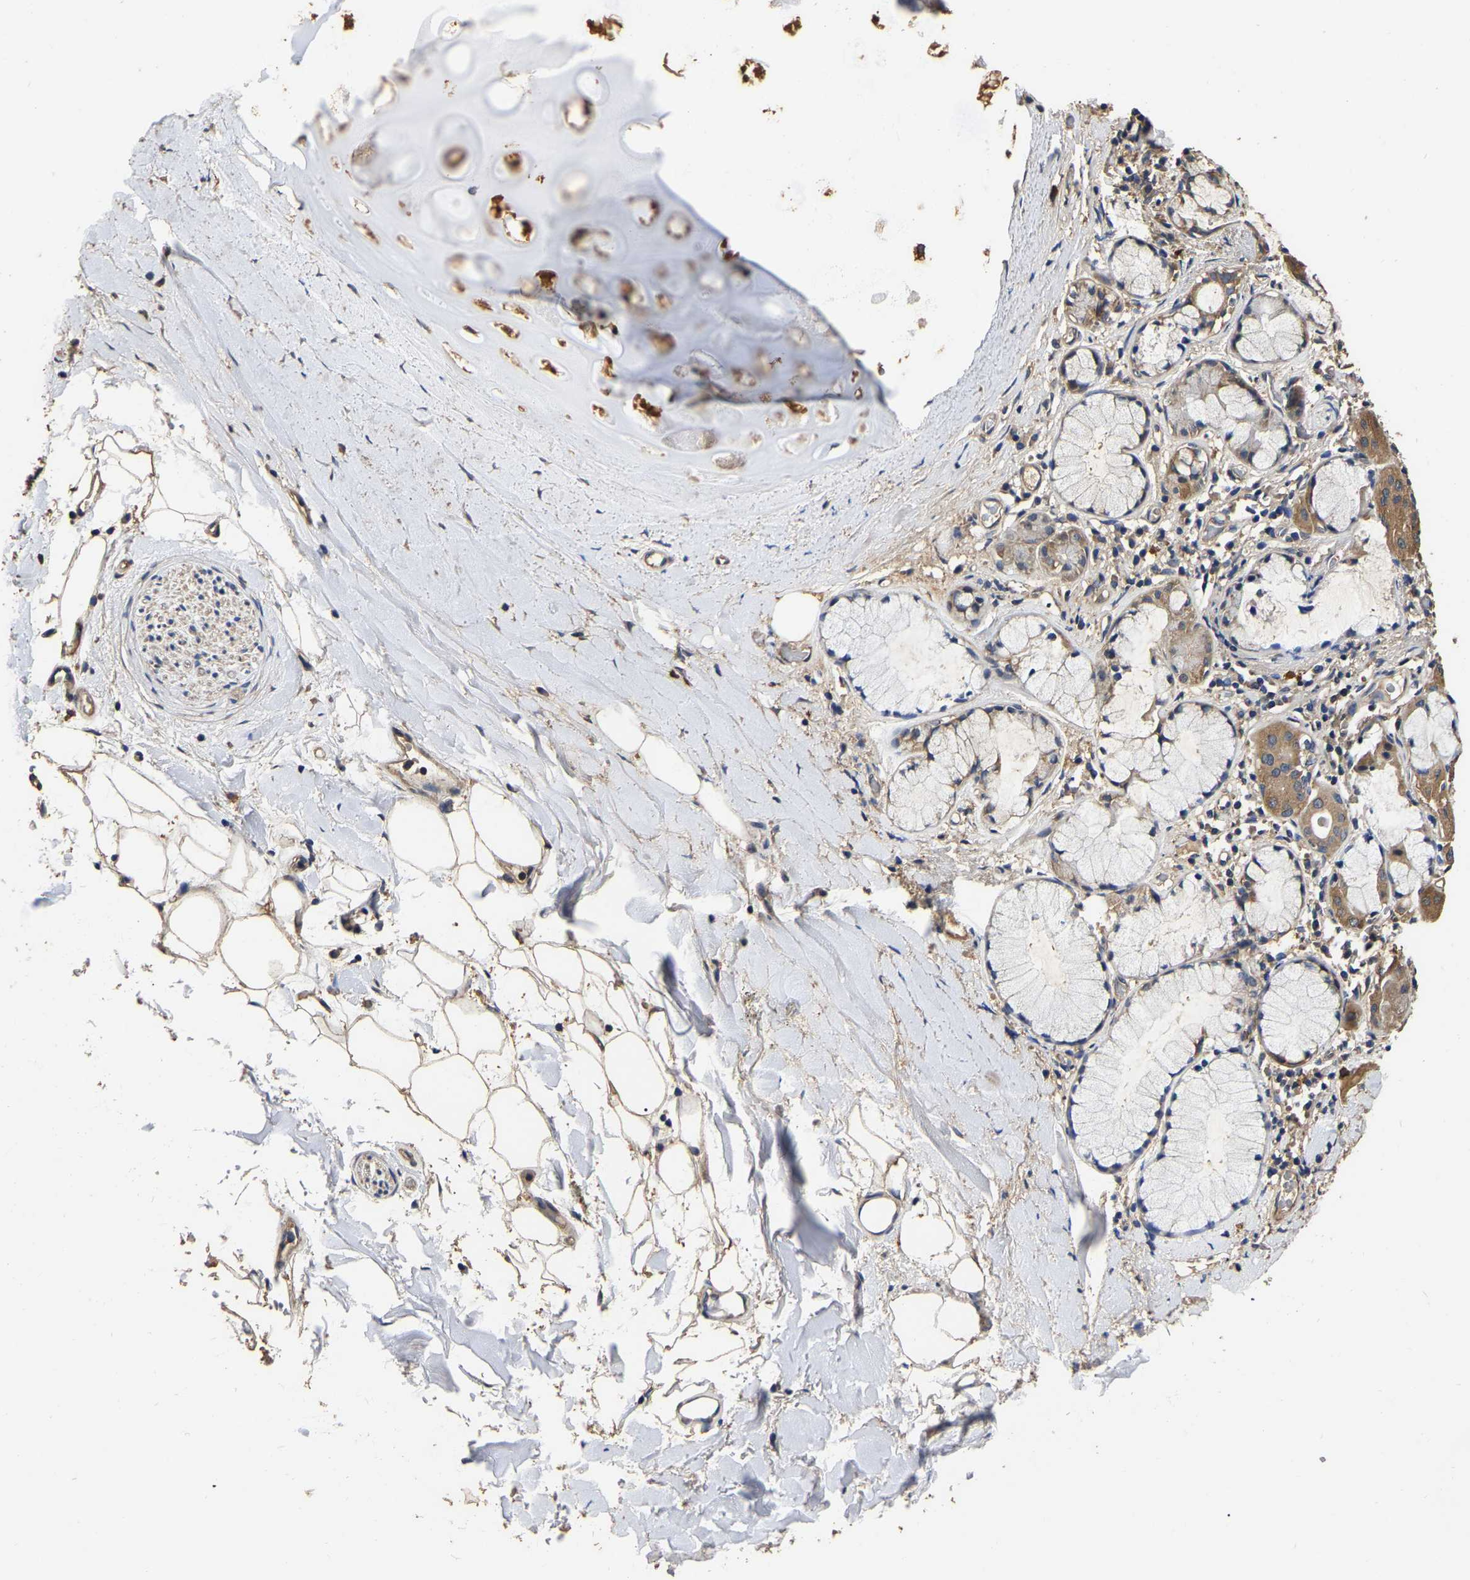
{"staining": {"intensity": "moderate", "quantity": ">75%", "location": "cytoplasmic/membranous"}, "tissue": "bronchus", "cell_type": "Respiratory epithelial cells", "image_type": "normal", "snomed": [{"axis": "morphology", "description": "Normal tissue, NOS"}, {"axis": "morphology", "description": "Inflammation, NOS"}, {"axis": "topography", "description": "Cartilage tissue"}, {"axis": "topography", "description": "Bronchus"}], "caption": "Immunohistochemical staining of normal bronchus reveals >75% levels of moderate cytoplasmic/membranous protein staining in approximately >75% of respiratory epithelial cells. The staining is performed using DAB brown chromogen to label protein expression. The nuclei are counter-stained blue using hematoxylin.", "gene": "STK32C", "patient": {"sex": "male", "age": 77}}